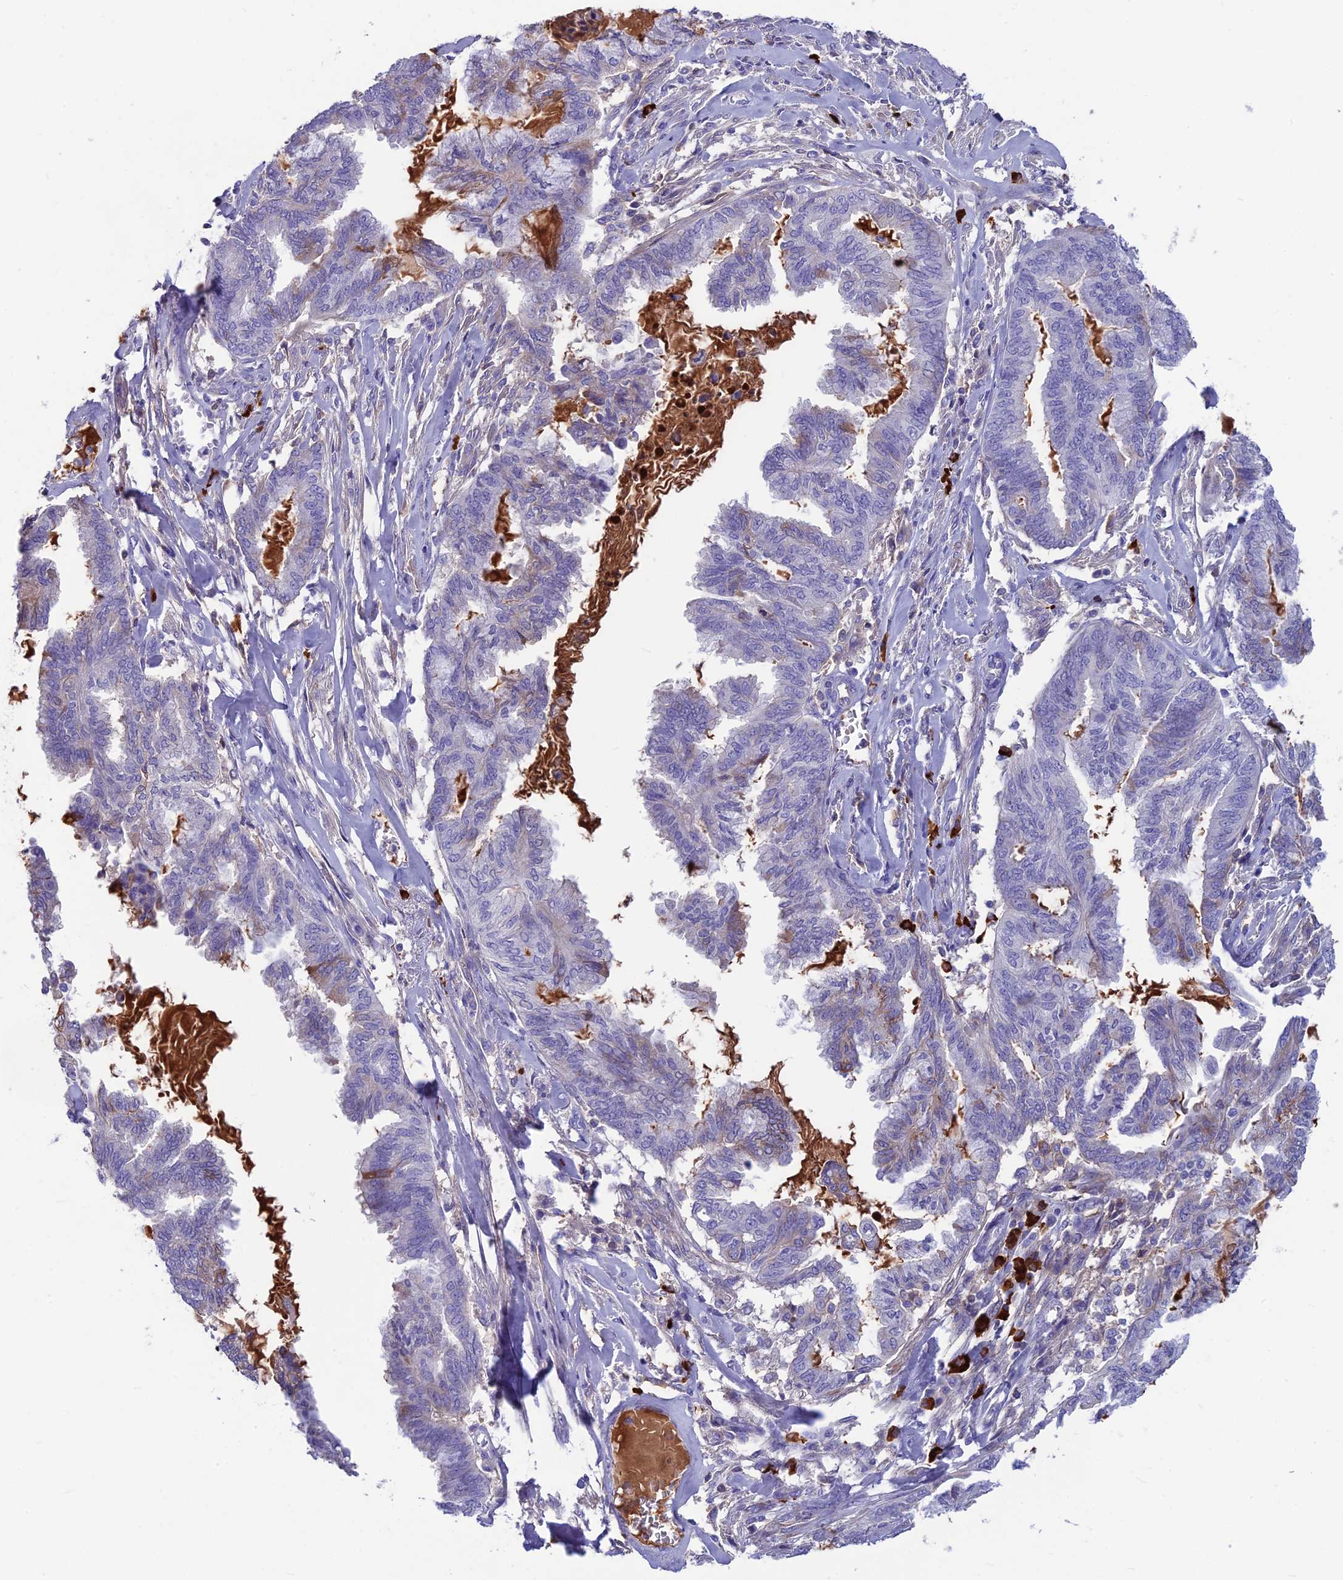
{"staining": {"intensity": "weak", "quantity": "<25%", "location": "cytoplasmic/membranous"}, "tissue": "endometrial cancer", "cell_type": "Tumor cells", "image_type": "cancer", "snomed": [{"axis": "morphology", "description": "Adenocarcinoma, NOS"}, {"axis": "topography", "description": "Endometrium"}], "caption": "Immunohistochemistry of human endometrial cancer demonstrates no expression in tumor cells. (Immunohistochemistry, brightfield microscopy, high magnification).", "gene": "SNAP91", "patient": {"sex": "female", "age": 86}}